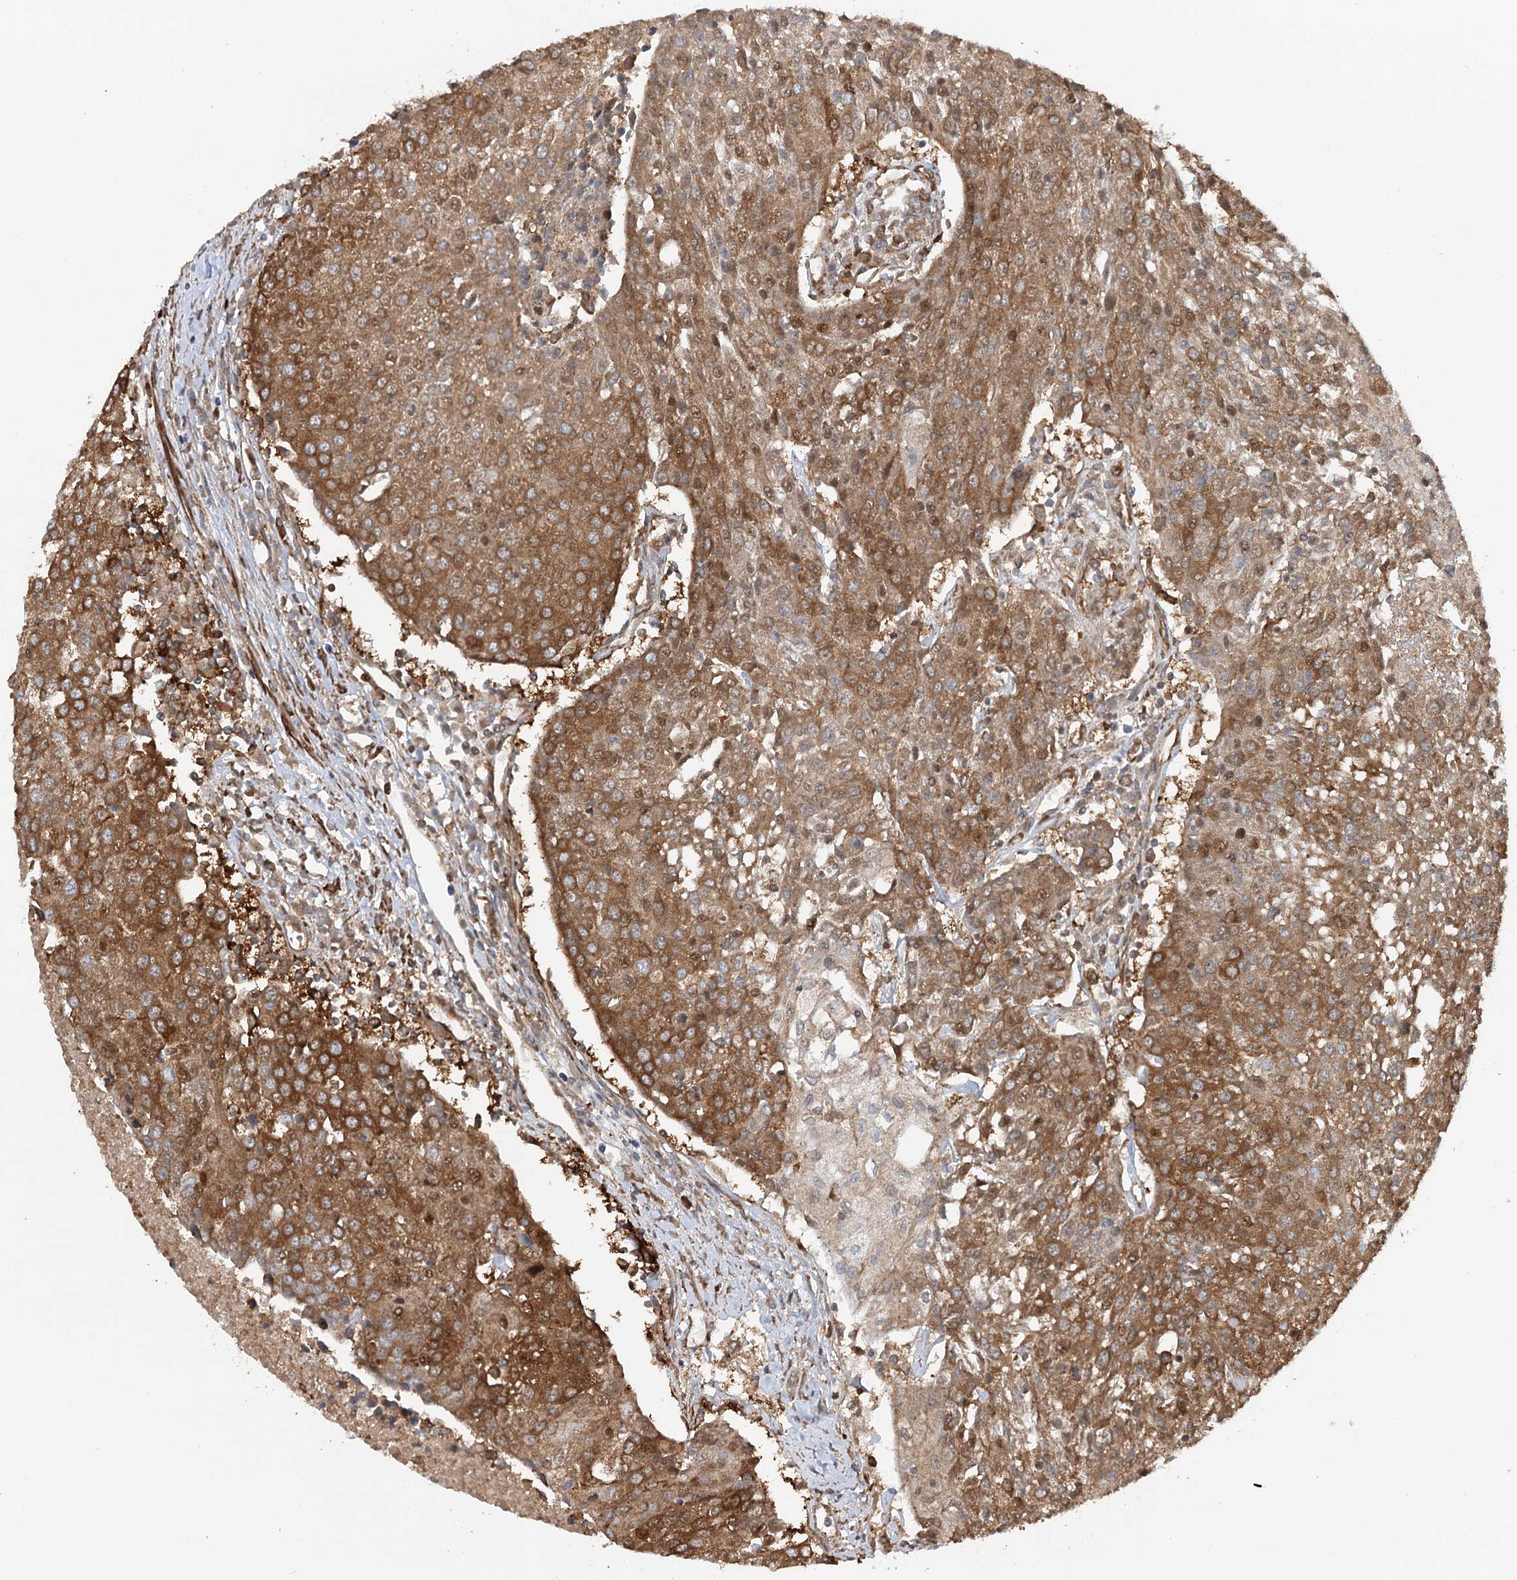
{"staining": {"intensity": "moderate", "quantity": ">75%", "location": "cytoplasmic/membranous"}, "tissue": "urothelial cancer", "cell_type": "Tumor cells", "image_type": "cancer", "snomed": [{"axis": "morphology", "description": "Urothelial carcinoma, High grade"}, {"axis": "topography", "description": "Urinary bladder"}], "caption": "IHC histopathology image of neoplastic tissue: human urothelial cancer stained using immunohistochemistry (IHC) reveals medium levels of moderate protein expression localized specifically in the cytoplasmic/membranous of tumor cells, appearing as a cytoplasmic/membranous brown color.", "gene": "PAIP2", "patient": {"sex": "female", "age": 85}}